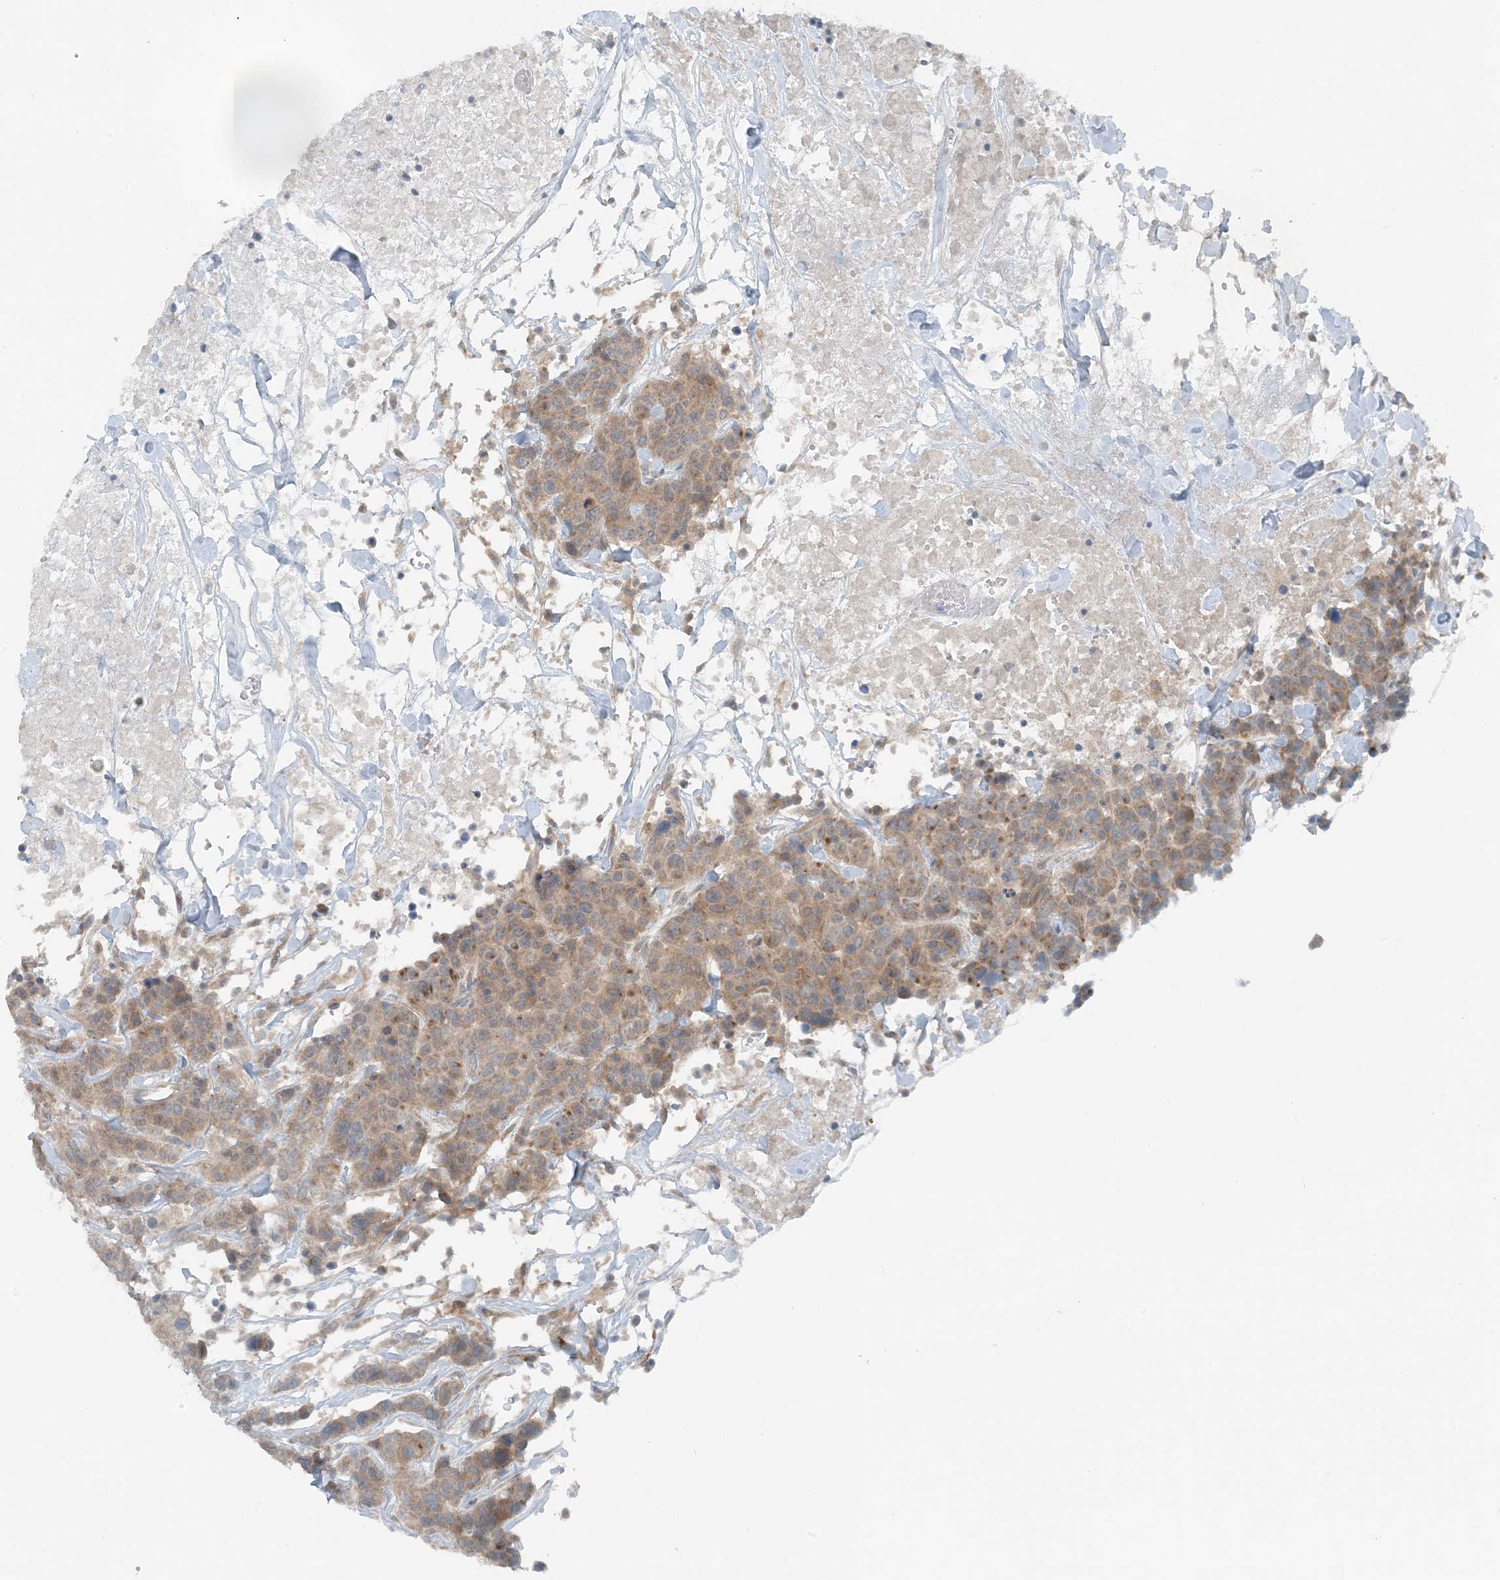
{"staining": {"intensity": "weak", "quantity": ">75%", "location": "cytoplasmic/membranous"}, "tissue": "breast cancer", "cell_type": "Tumor cells", "image_type": "cancer", "snomed": [{"axis": "morphology", "description": "Duct carcinoma"}, {"axis": "topography", "description": "Breast"}], "caption": "Invasive ductal carcinoma (breast) was stained to show a protein in brown. There is low levels of weak cytoplasmic/membranous staining in about >75% of tumor cells.", "gene": "MITD1", "patient": {"sex": "female", "age": 37}}